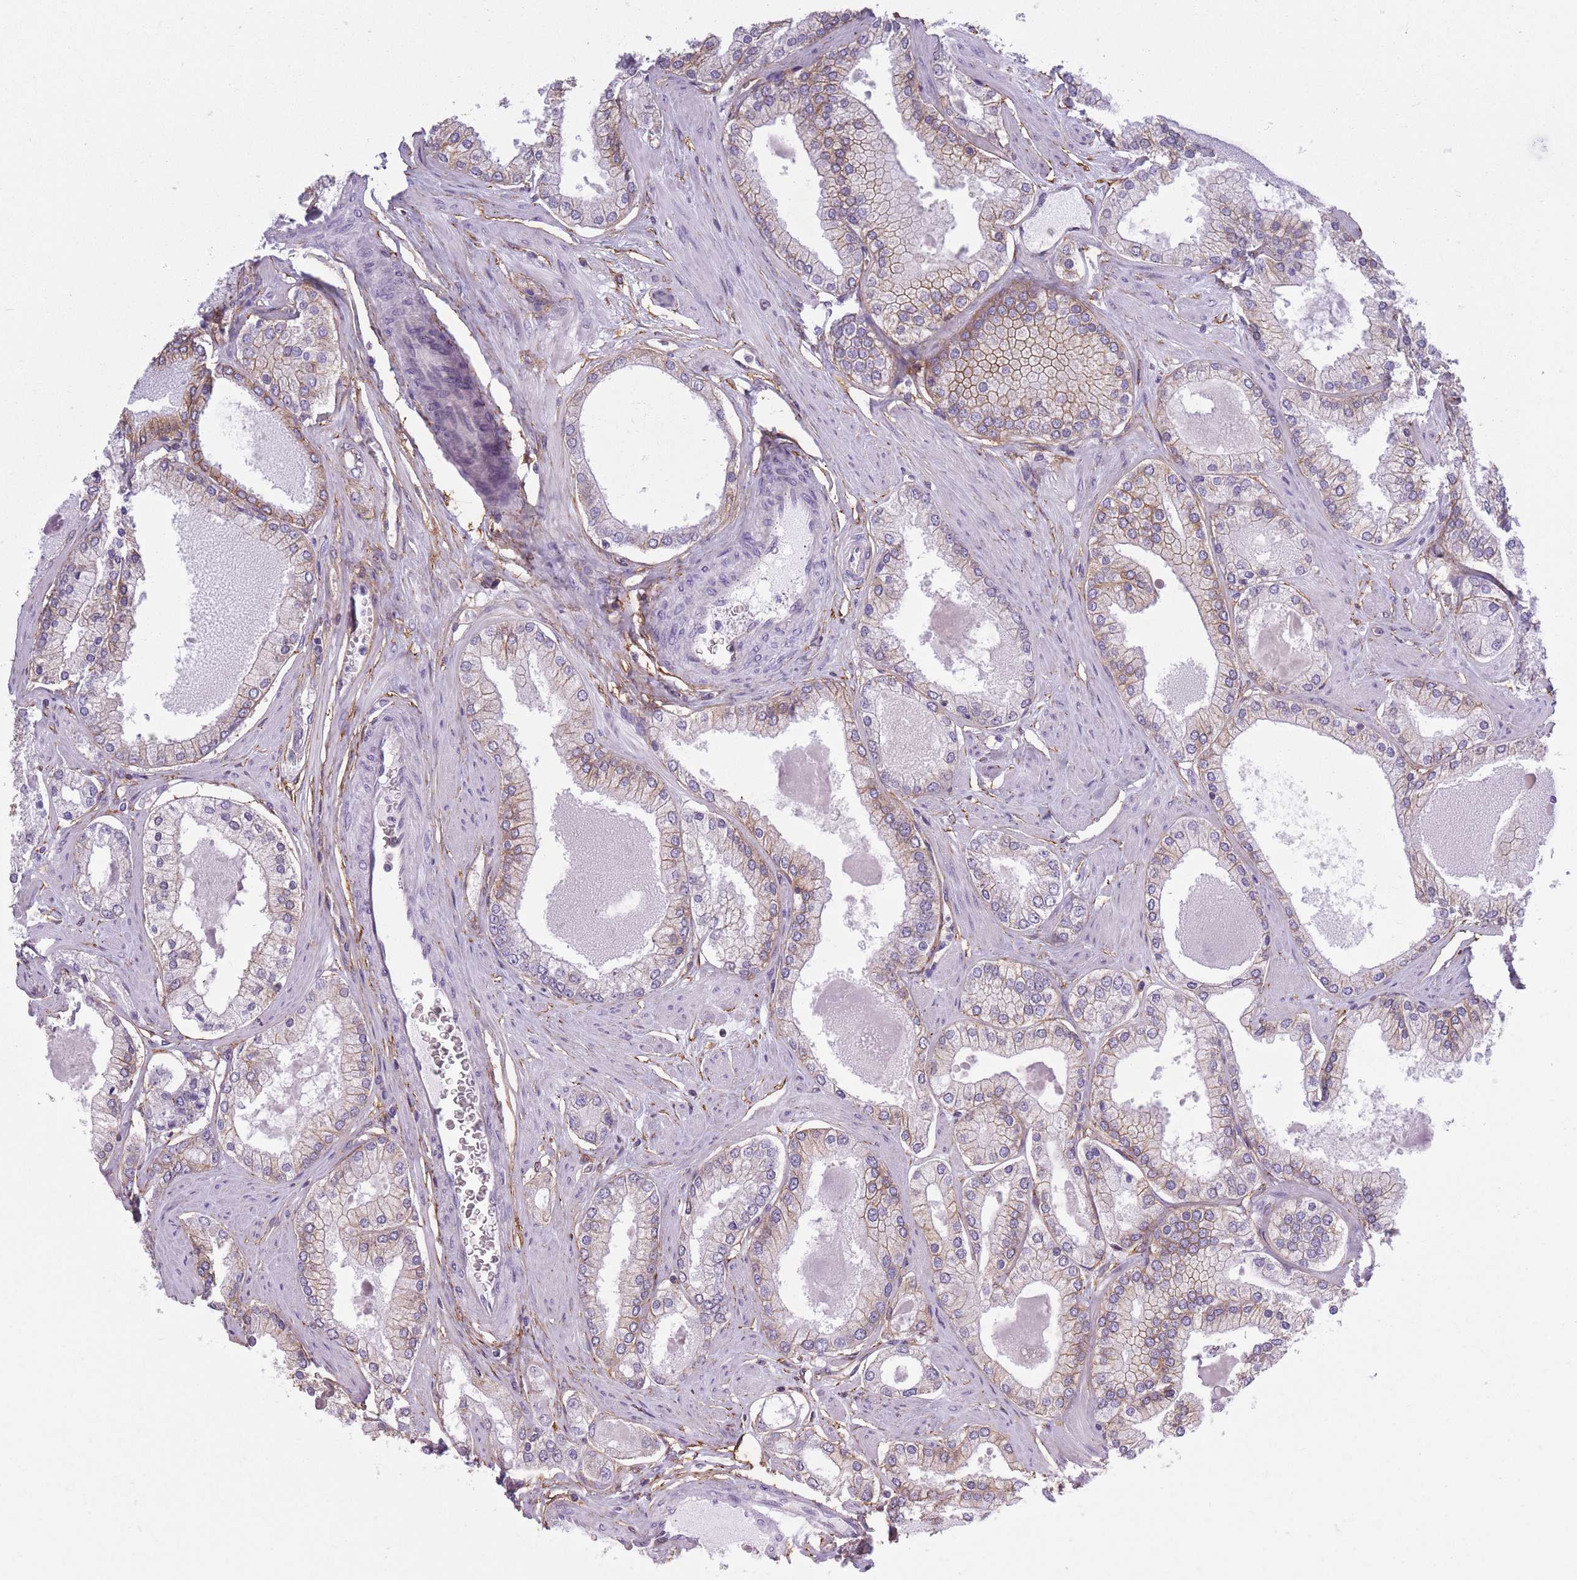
{"staining": {"intensity": "moderate", "quantity": "25%-75%", "location": "cytoplasmic/membranous"}, "tissue": "prostate cancer", "cell_type": "Tumor cells", "image_type": "cancer", "snomed": [{"axis": "morphology", "description": "Adenocarcinoma, Low grade"}, {"axis": "topography", "description": "Prostate"}], "caption": "Human adenocarcinoma (low-grade) (prostate) stained for a protein (brown) demonstrates moderate cytoplasmic/membranous positive expression in approximately 25%-75% of tumor cells.", "gene": "ADD1", "patient": {"sex": "male", "age": 42}}